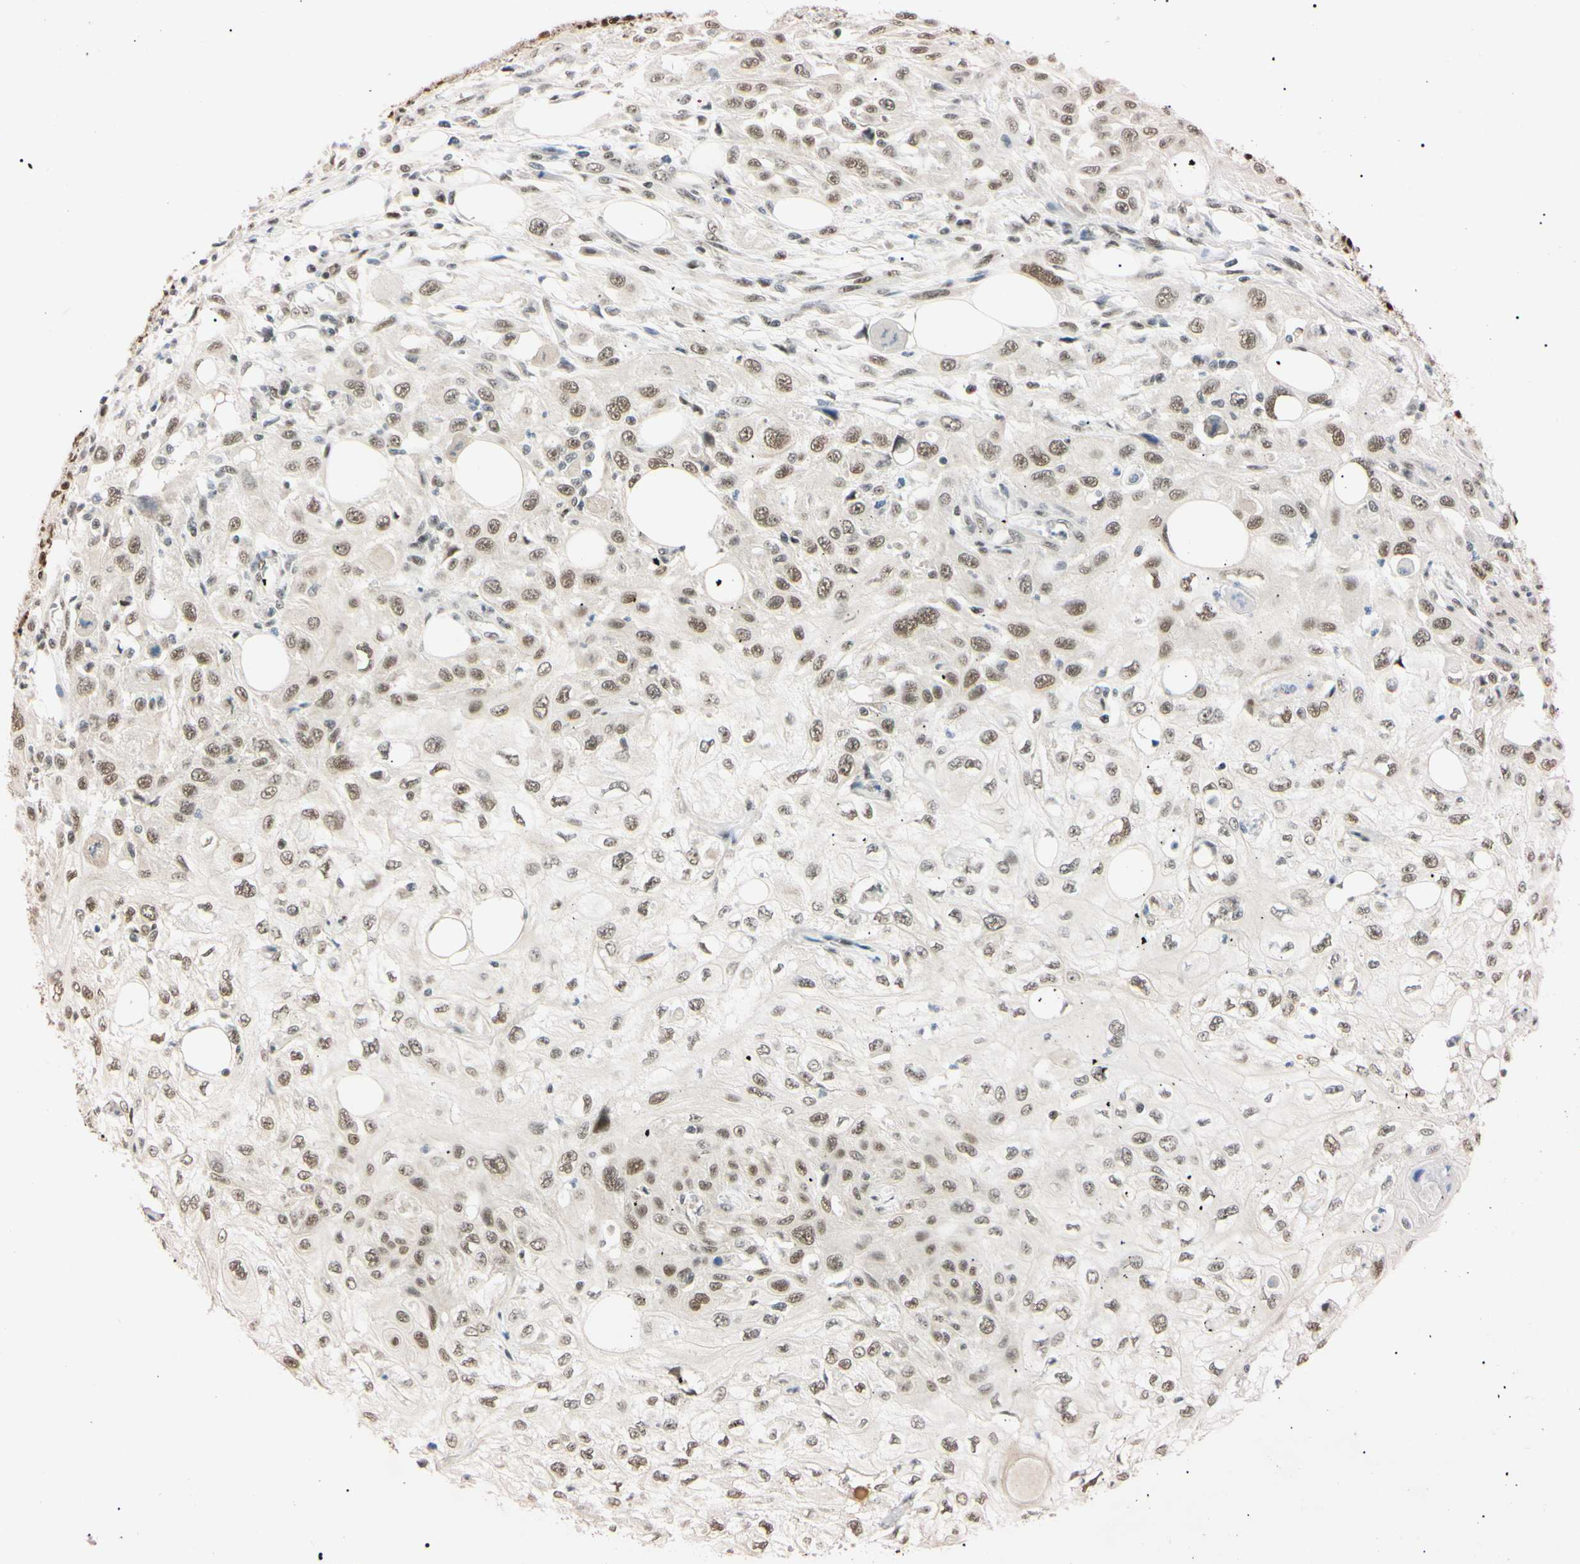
{"staining": {"intensity": "weak", "quantity": "25%-75%", "location": "nuclear"}, "tissue": "skin cancer", "cell_type": "Tumor cells", "image_type": "cancer", "snomed": [{"axis": "morphology", "description": "Squamous cell carcinoma, NOS"}, {"axis": "topography", "description": "Skin"}], "caption": "DAB (3,3'-diaminobenzidine) immunohistochemical staining of squamous cell carcinoma (skin) displays weak nuclear protein positivity in about 25%-75% of tumor cells.", "gene": "ZNF134", "patient": {"sex": "male", "age": 75}}